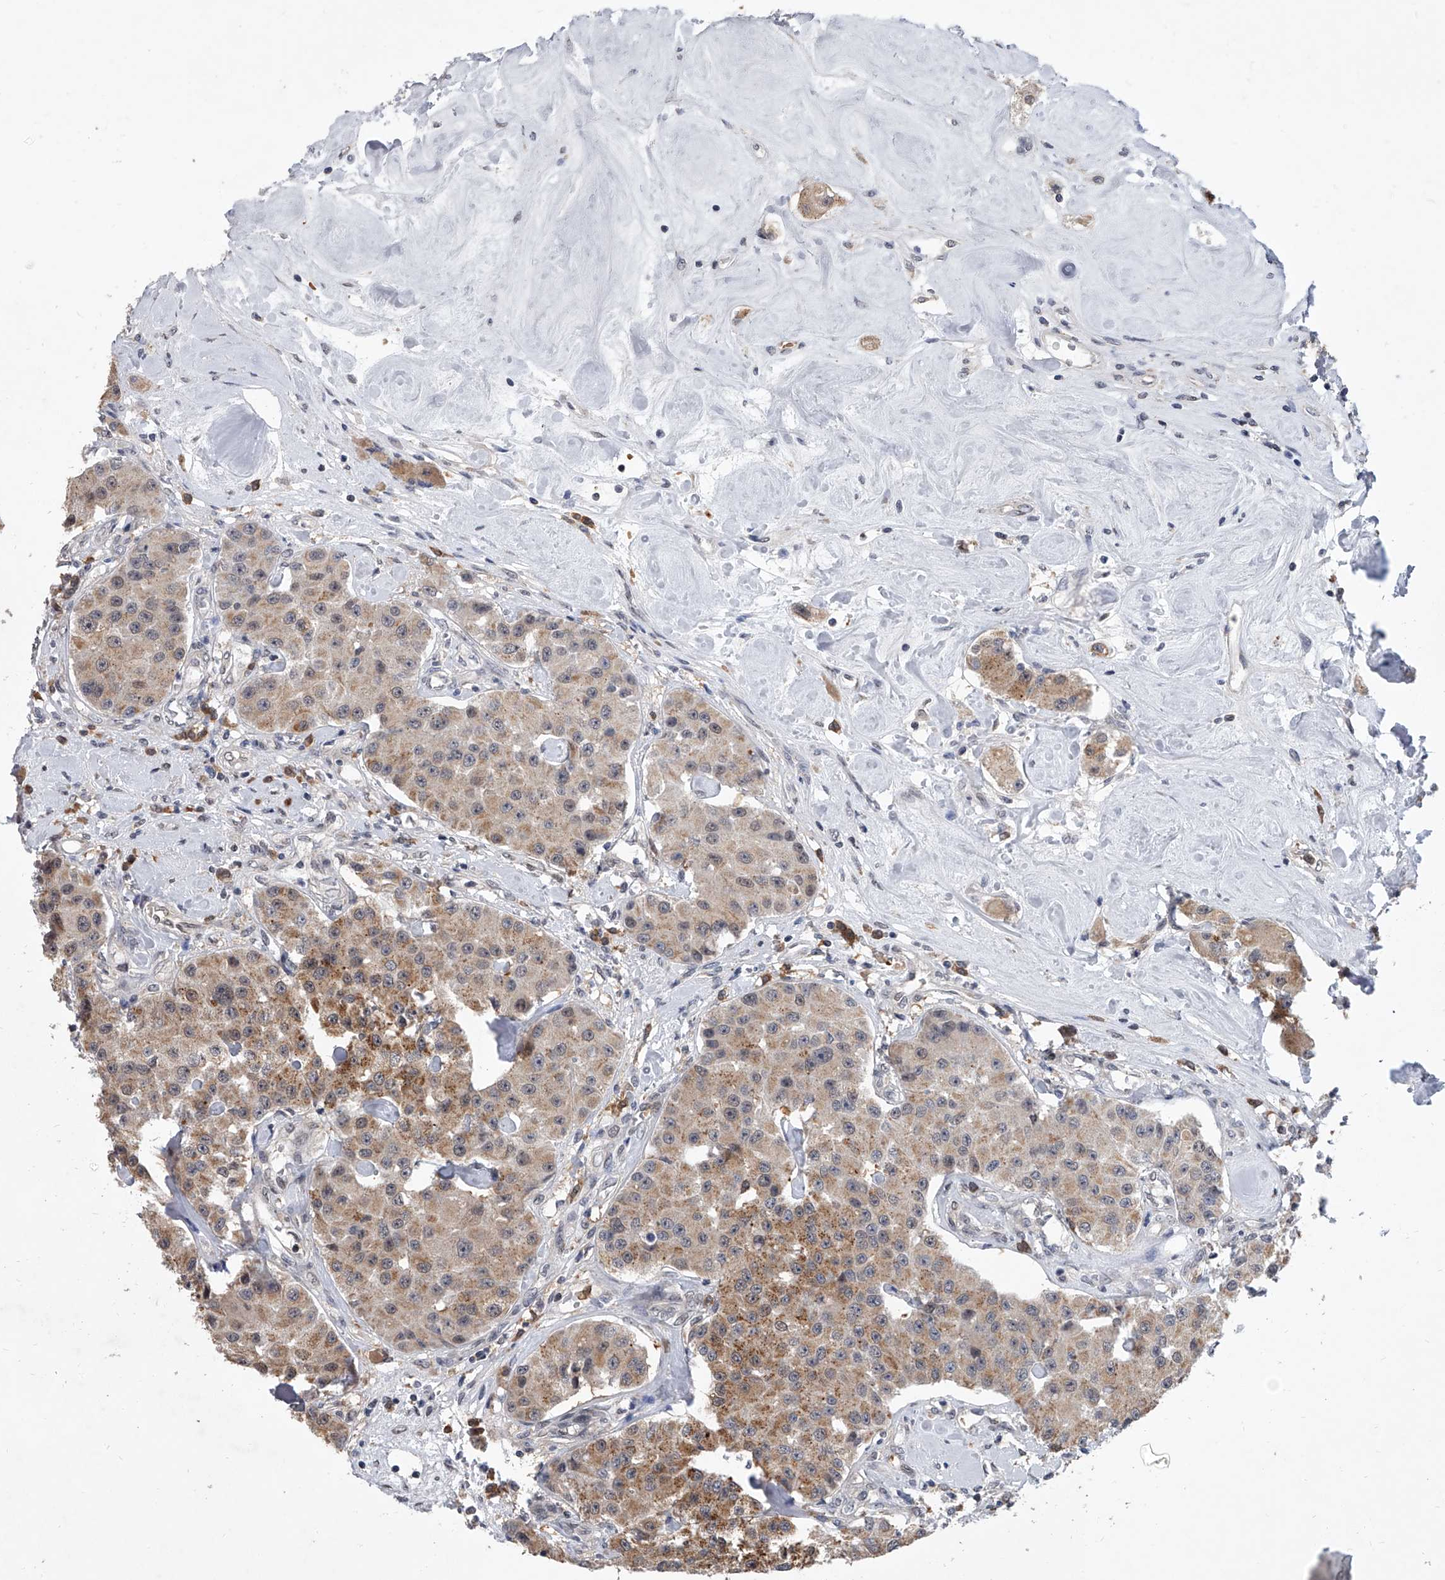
{"staining": {"intensity": "moderate", "quantity": "25%-75%", "location": "cytoplasmic/membranous"}, "tissue": "carcinoid", "cell_type": "Tumor cells", "image_type": "cancer", "snomed": [{"axis": "morphology", "description": "Carcinoid, malignant, NOS"}, {"axis": "topography", "description": "Pancreas"}], "caption": "Immunohistochemical staining of carcinoid shows medium levels of moderate cytoplasmic/membranous protein staining in approximately 25%-75% of tumor cells.", "gene": "BHLHE23", "patient": {"sex": "male", "age": 41}}